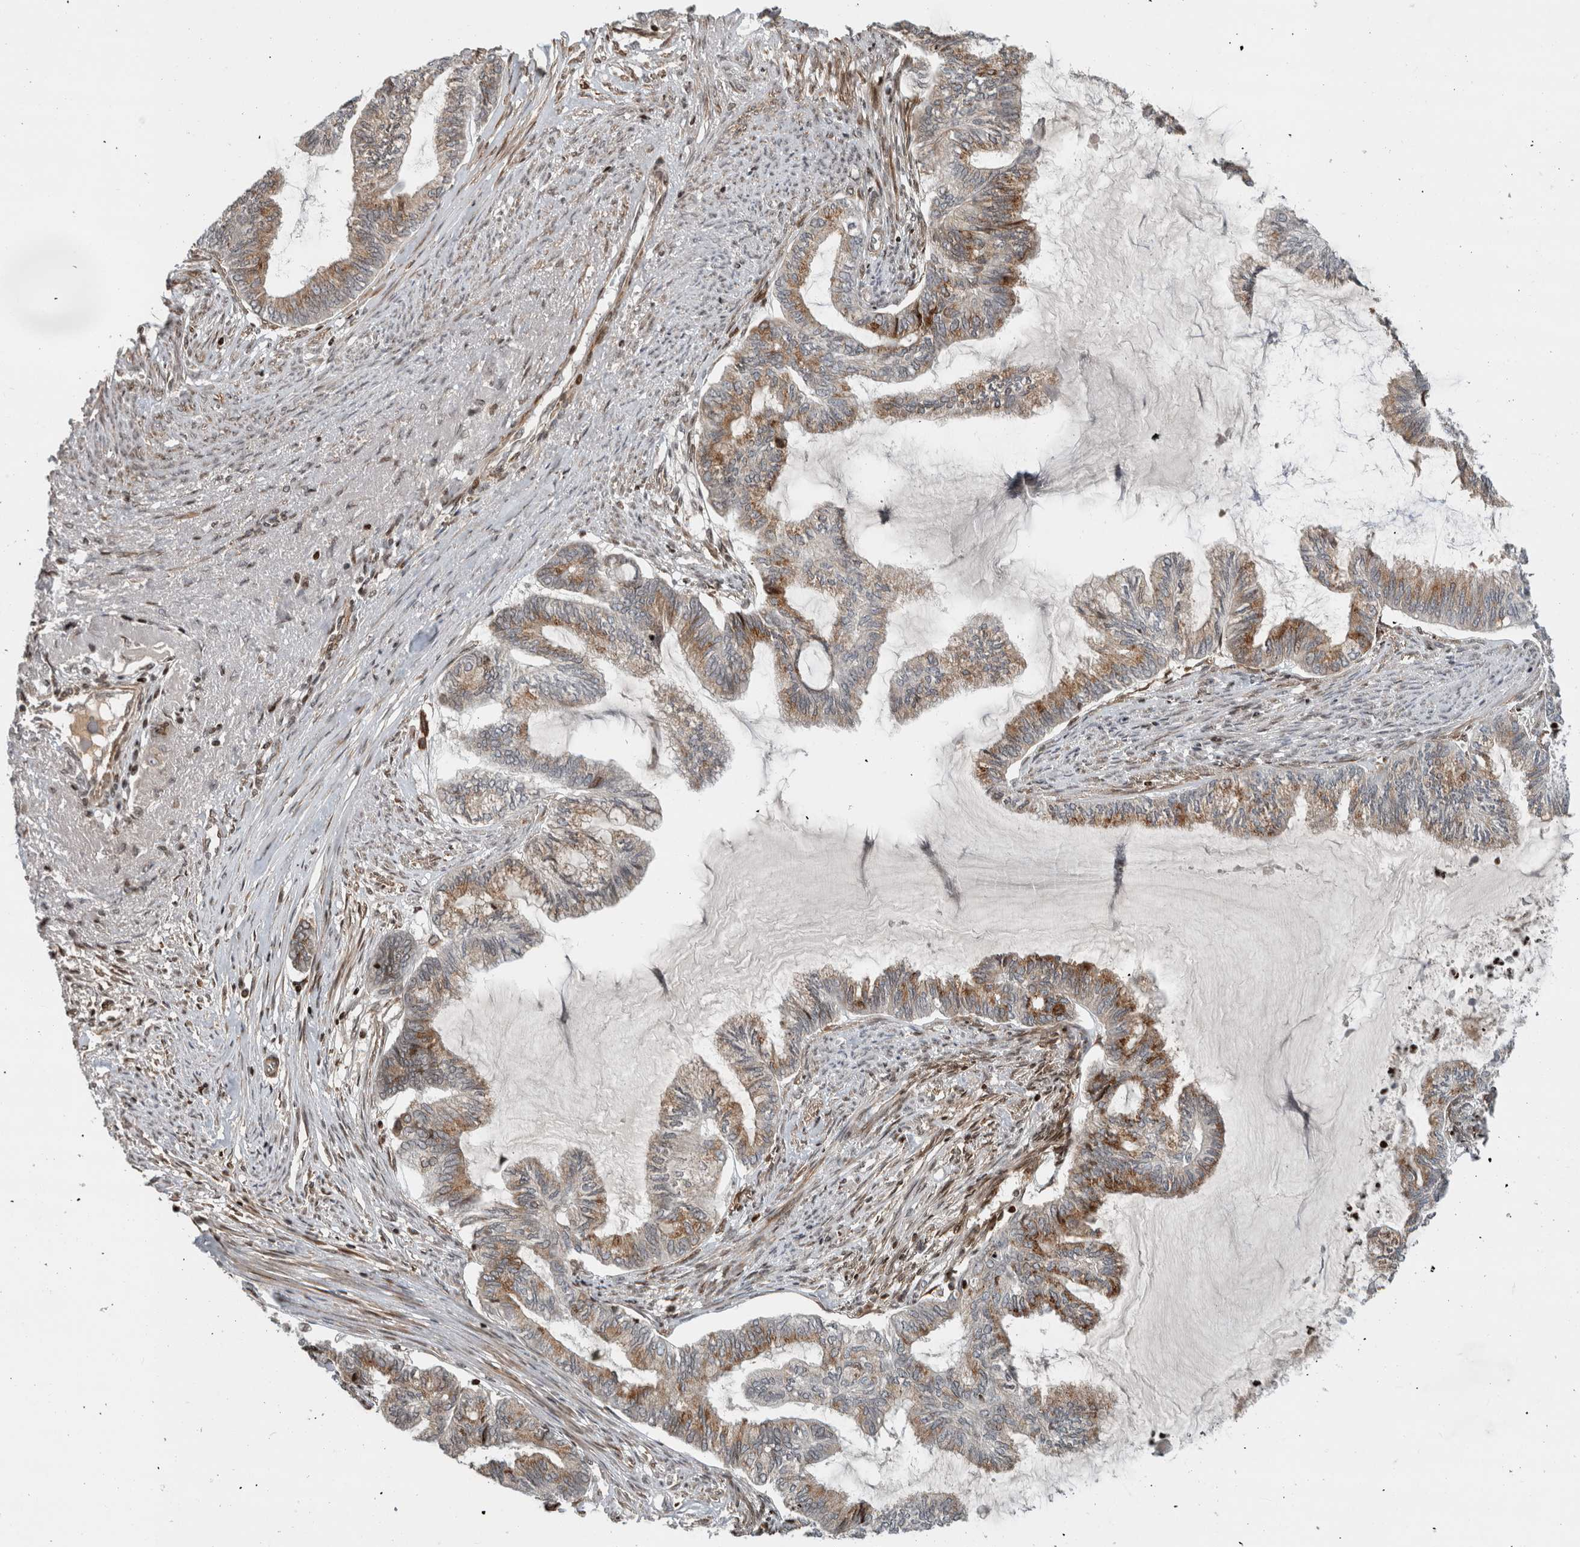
{"staining": {"intensity": "moderate", "quantity": ">75%", "location": "cytoplasmic/membranous"}, "tissue": "endometrial cancer", "cell_type": "Tumor cells", "image_type": "cancer", "snomed": [{"axis": "morphology", "description": "Adenocarcinoma, NOS"}, {"axis": "topography", "description": "Endometrium"}], "caption": "Adenocarcinoma (endometrial) tissue exhibits moderate cytoplasmic/membranous staining in about >75% of tumor cells Nuclei are stained in blue.", "gene": "GINS4", "patient": {"sex": "female", "age": 86}}